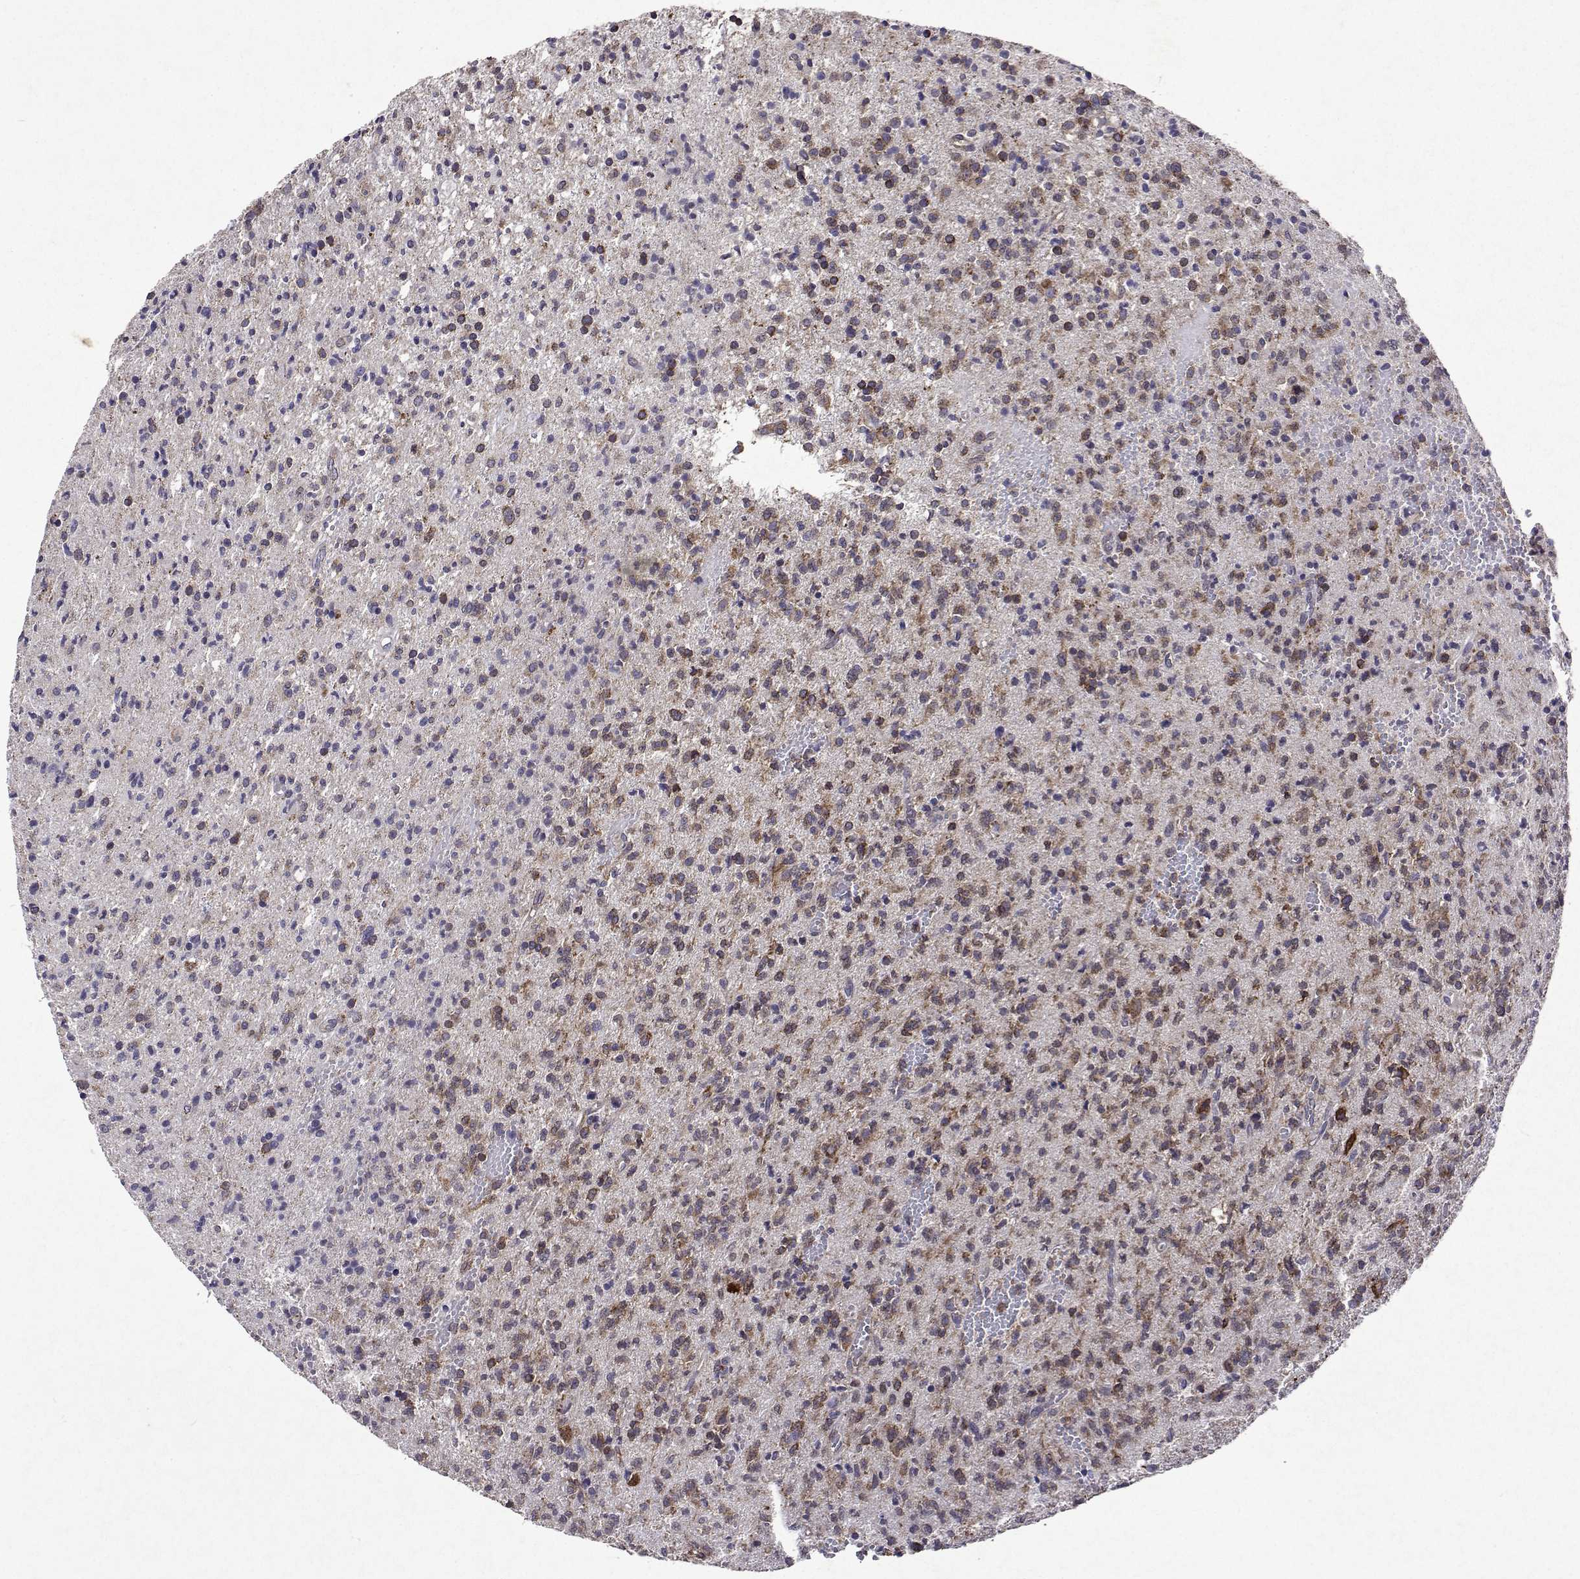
{"staining": {"intensity": "moderate", "quantity": "25%-75%", "location": "cytoplasmic/membranous"}, "tissue": "glioma", "cell_type": "Tumor cells", "image_type": "cancer", "snomed": [{"axis": "morphology", "description": "Glioma, malignant, Low grade"}, {"axis": "topography", "description": "Brain"}], "caption": "Glioma was stained to show a protein in brown. There is medium levels of moderate cytoplasmic/membranous staining in about 25%-75% of tumor cells.", "gene": "TARBP2", "patient": {"sex": "male", "age": 64}}